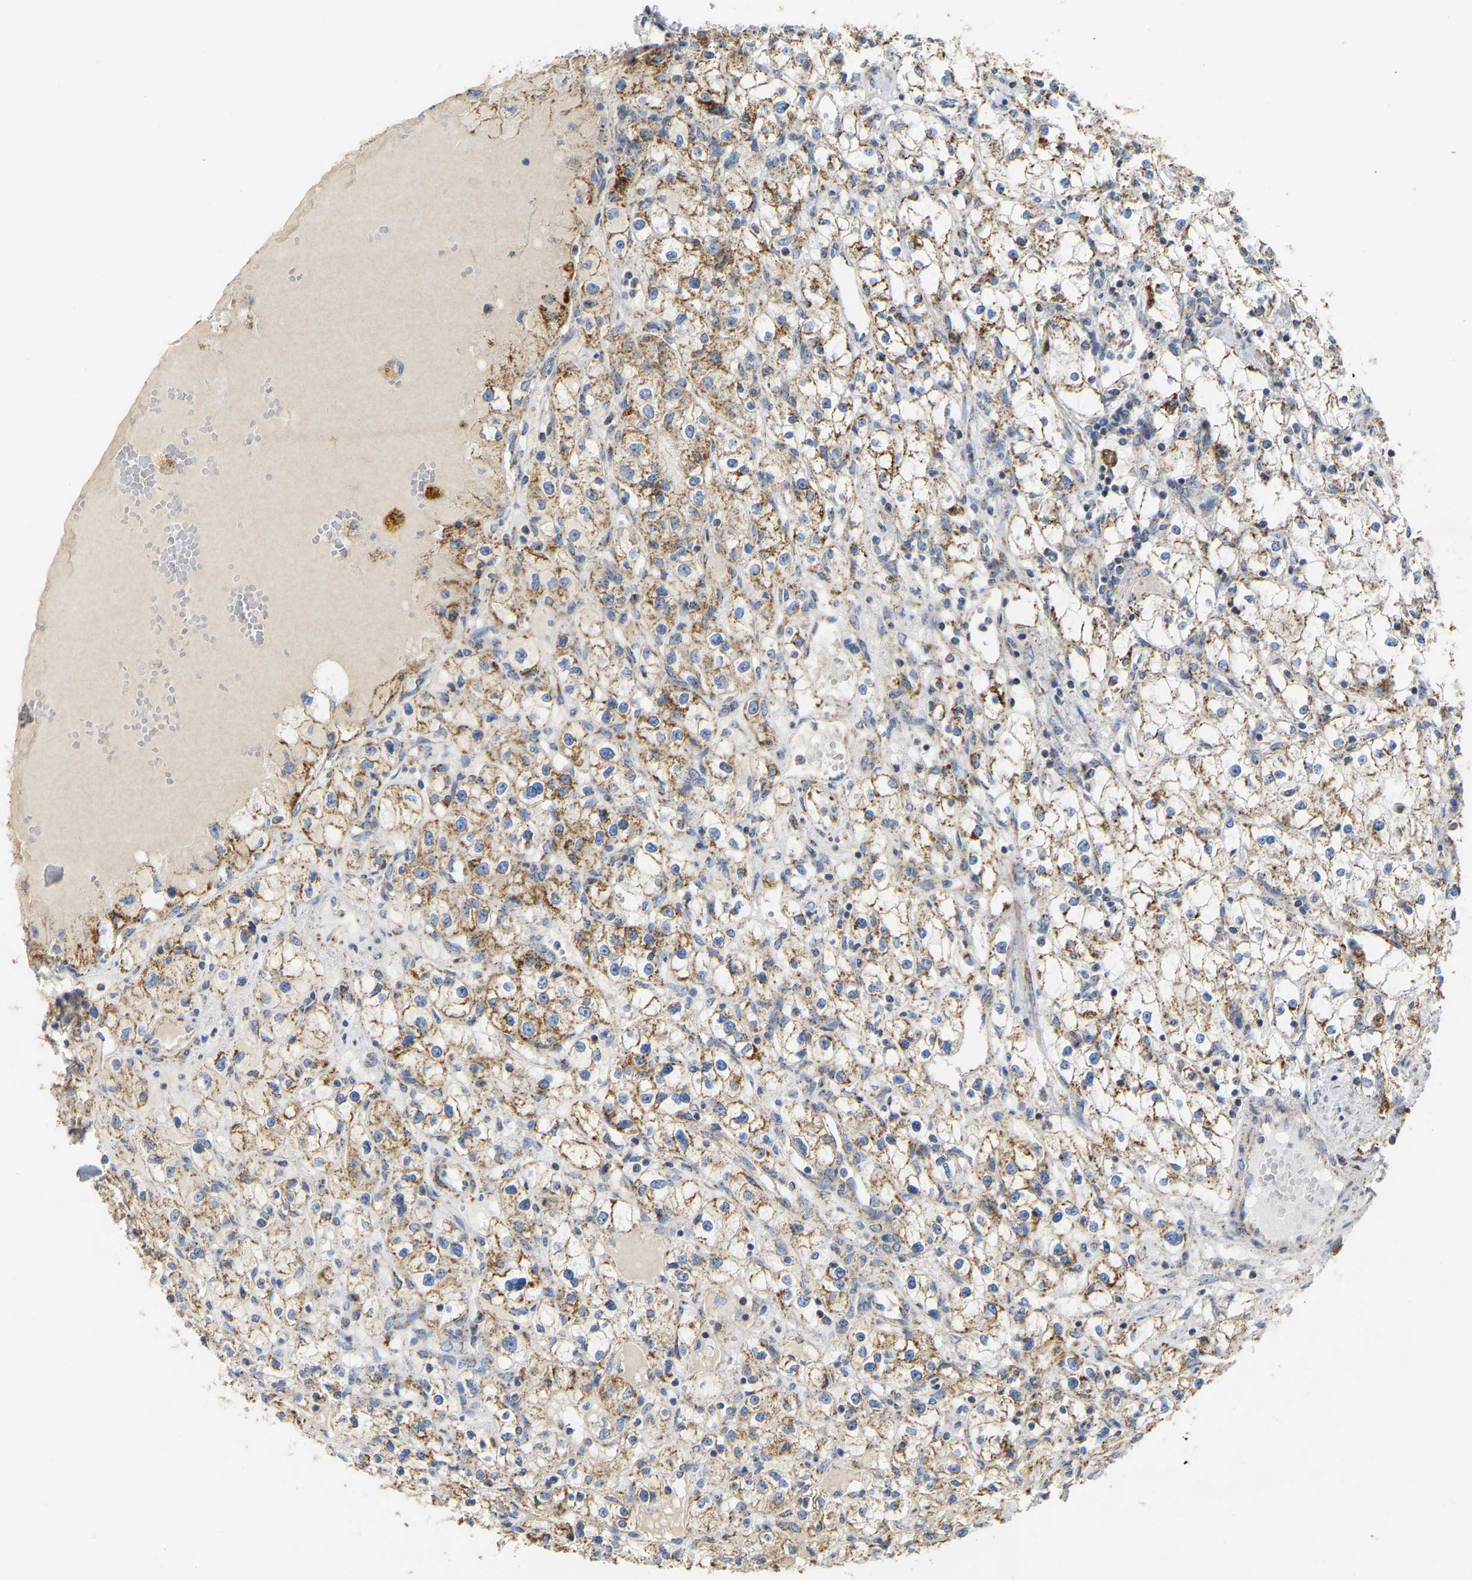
{"staining": {"intensity": "moderate", "quantity": "25%-75%", "location": "cytoplasmic/membranous"}, "tissue": "renal cancer", "cell_type": "Tumor cells", "image_type": "cancer", "snomed": [{"axis": "morphology", "description": "Adenocarcinoma, NOS"}, {"axis": "topography", "description": "Kidney"}], "caption": "Protein expression analysis of renal adenocarcinoma exhibits moderate cytoplasmic/membranous positivity in about 25%-75% of tumor cells. Nuclei are stained in blue.", "gene": "HIBADH", "patient": {"sex": "male", "age": 56}}